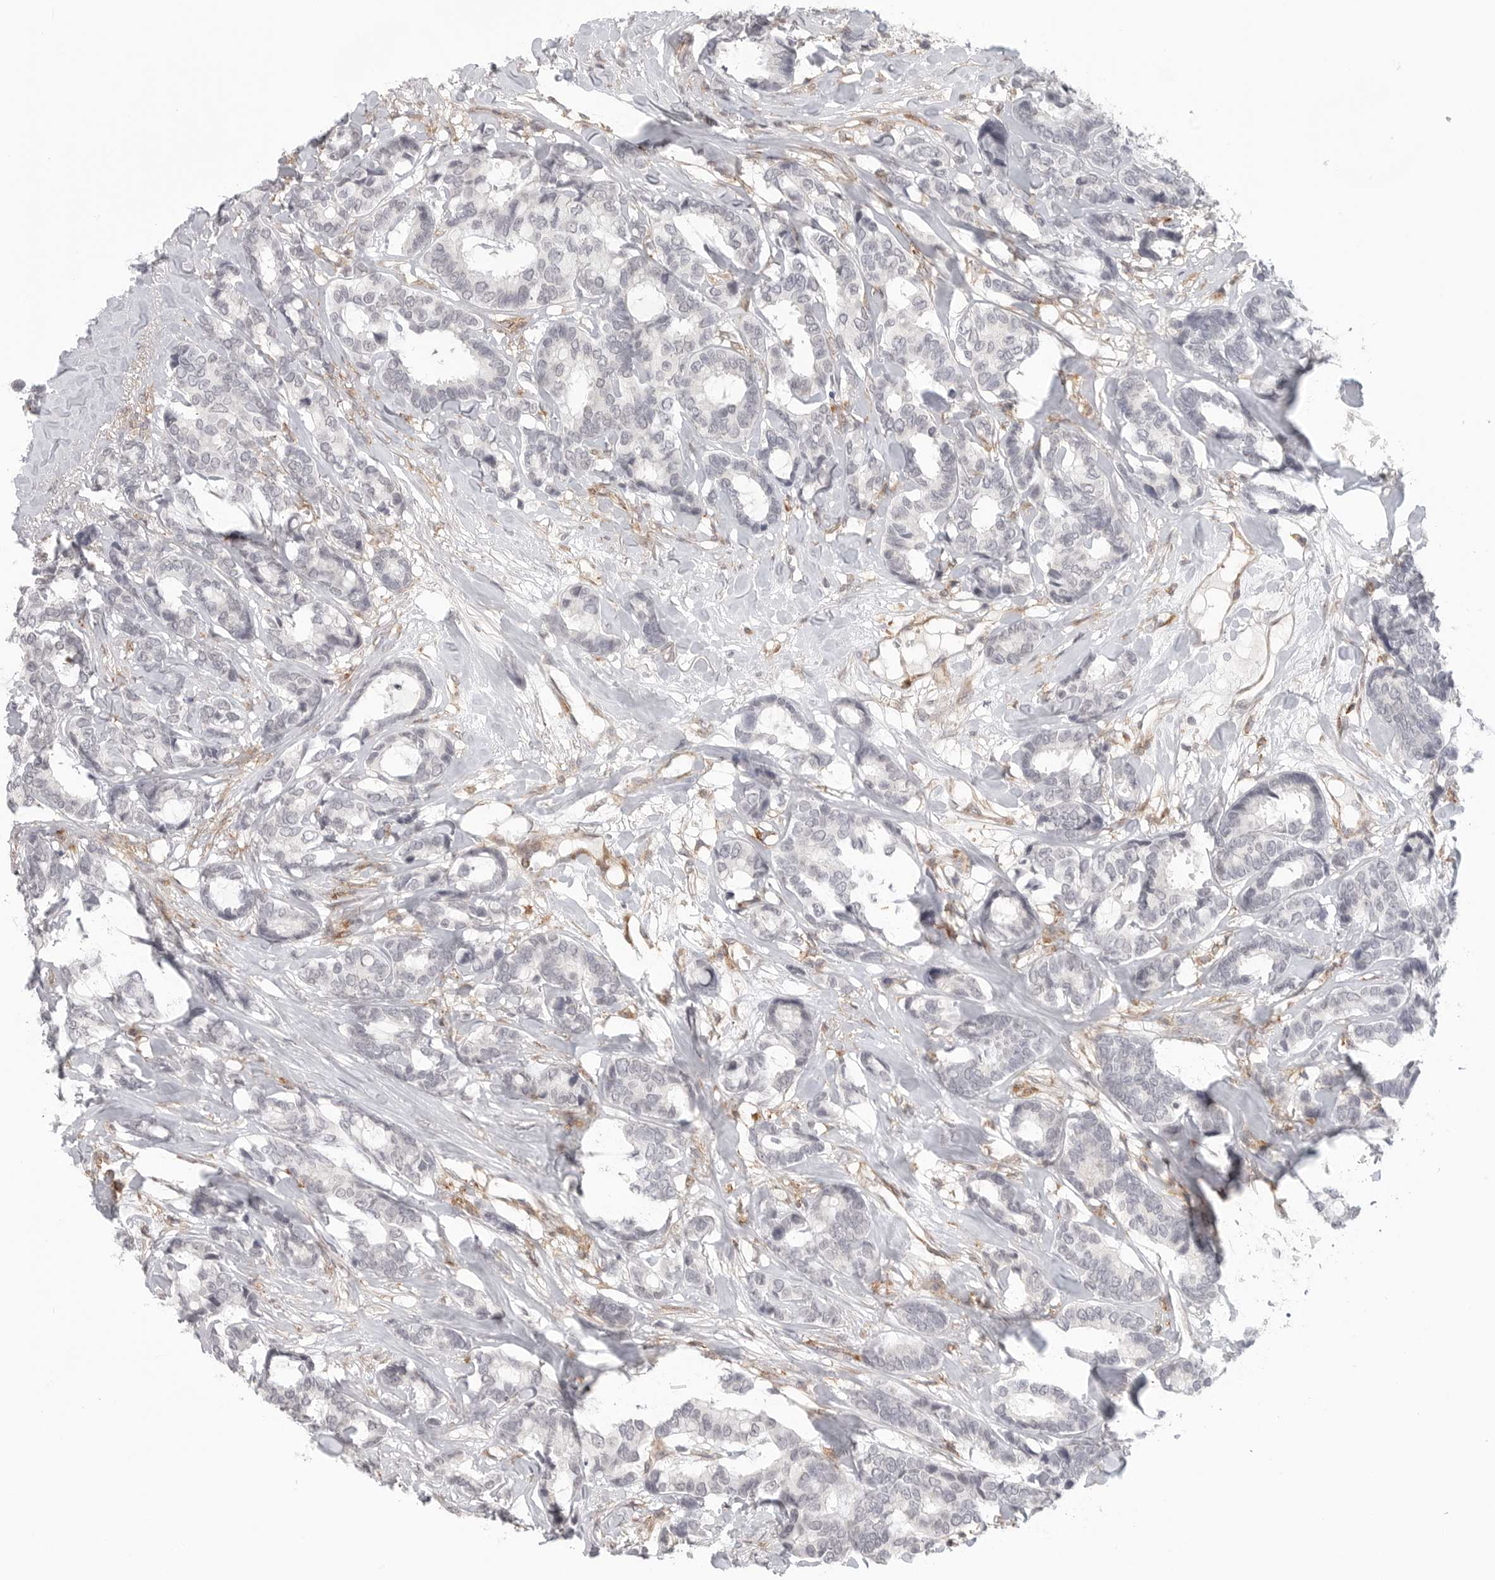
{"staining": {"intensity": "negative", "quantity": "none", "location": "none"}, "tissue": "breast cancer", "cell_type": "Tumor cells", "image_type": "cancer", "snomed": [{"axis": "morphology", "description": "Duct carcinoma"}, {"axis": "topography", "description": "Breast"}], "caption": "Breast infiltrating ductal carcinoma was stained to show a protein in brown. There is no significant positivity in tumor cells.", "gene": "SH3KBP1", "patient": {"sex": "female", "age": 87}}